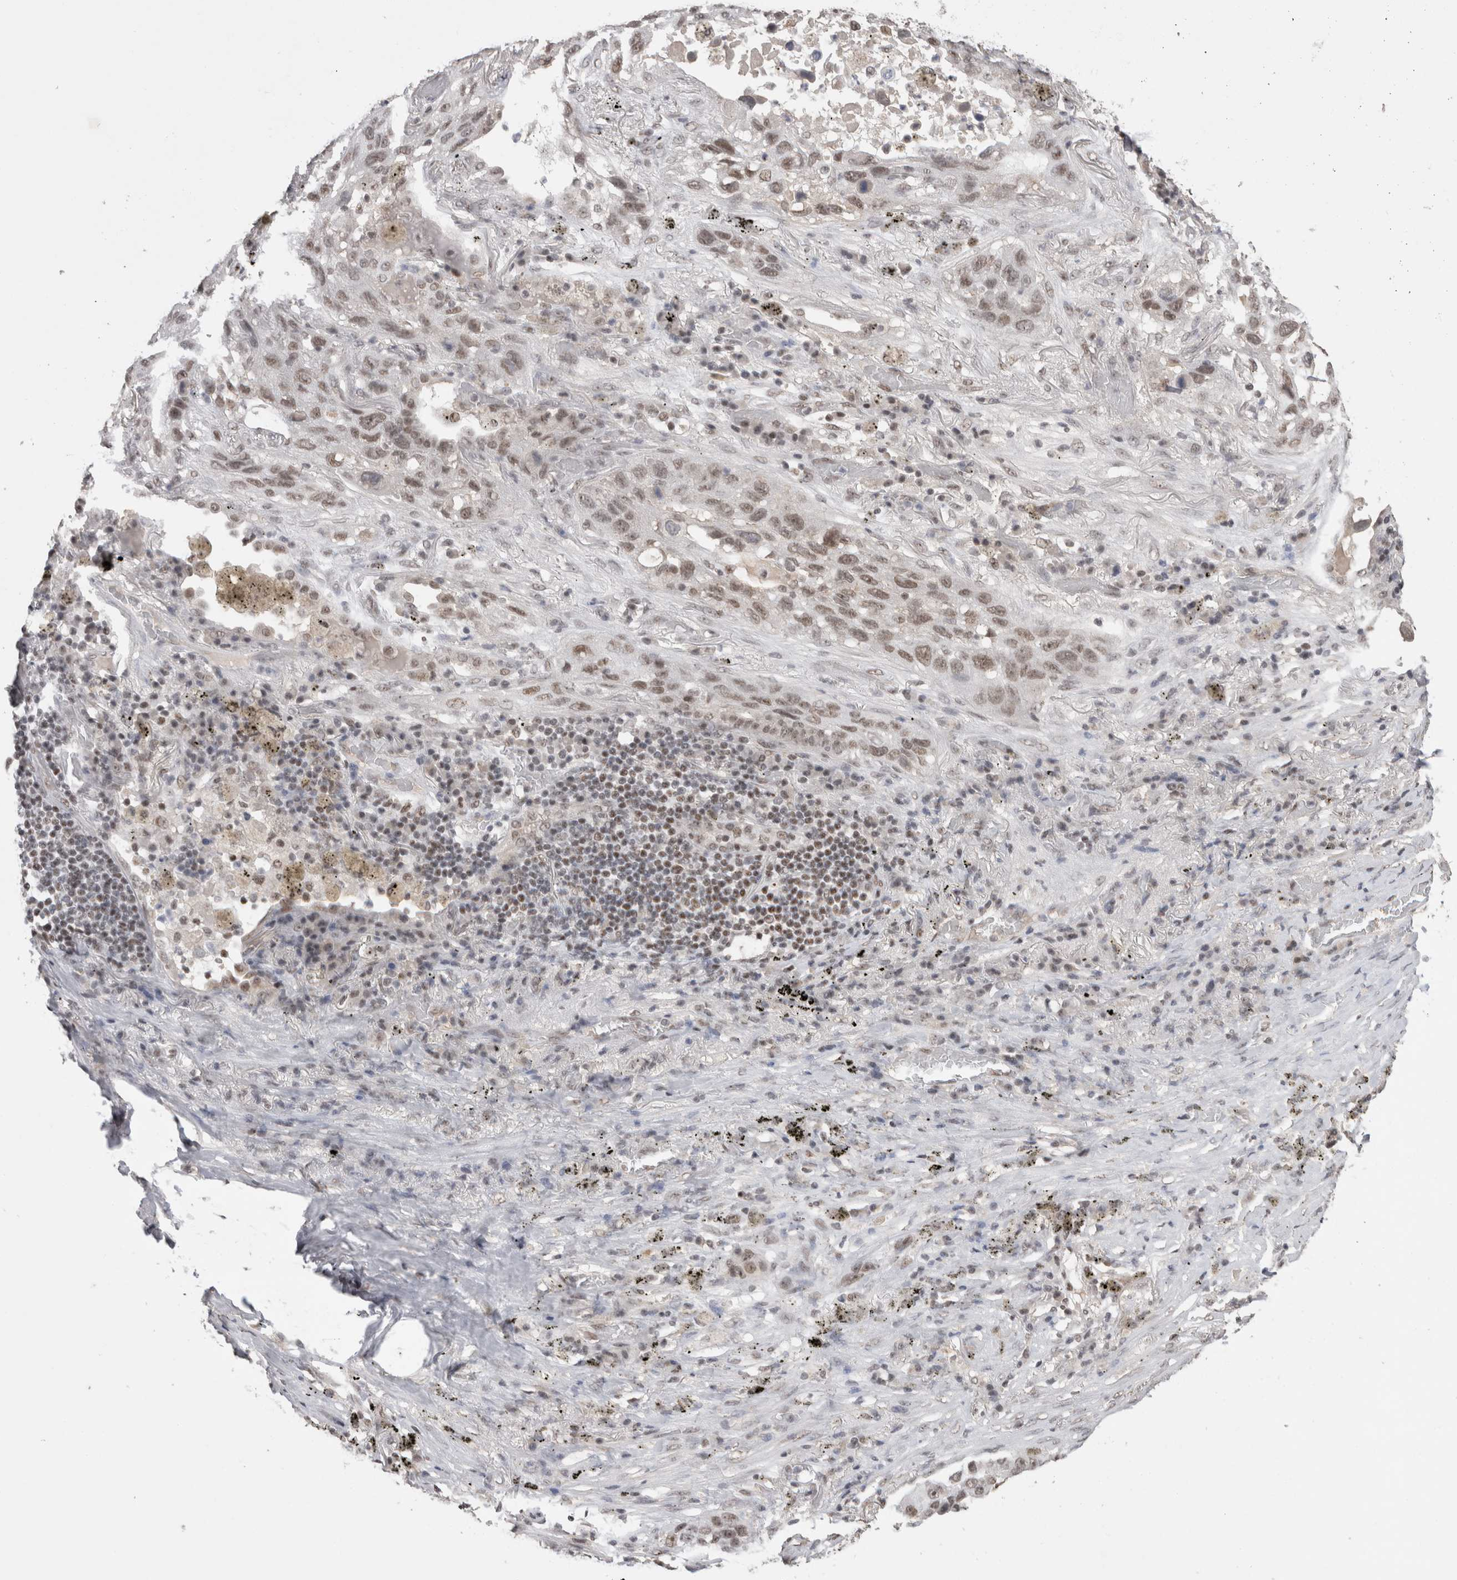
{"staining": {"intensity": "weak", "quantity": "25%-75%", "location": "nuclear"}, "tissue": "lung cancer", "cell_type": "Tumor cells", "image_type": "cancer", "snomed": [{"axis": "morphology", "description": "Squamous cell carcinoma, NOS"}, {"axis": "topography", "description": "Lung"}], "caption": "This micrograph demonstrates immunohistochemistry staining of human lung squamous cell carcinoma, with low weak nuclear staining in approximately 25%-75% of tumor cells.", "gene": "DAXX", "patient": {"sex": "male", "age": 57}}